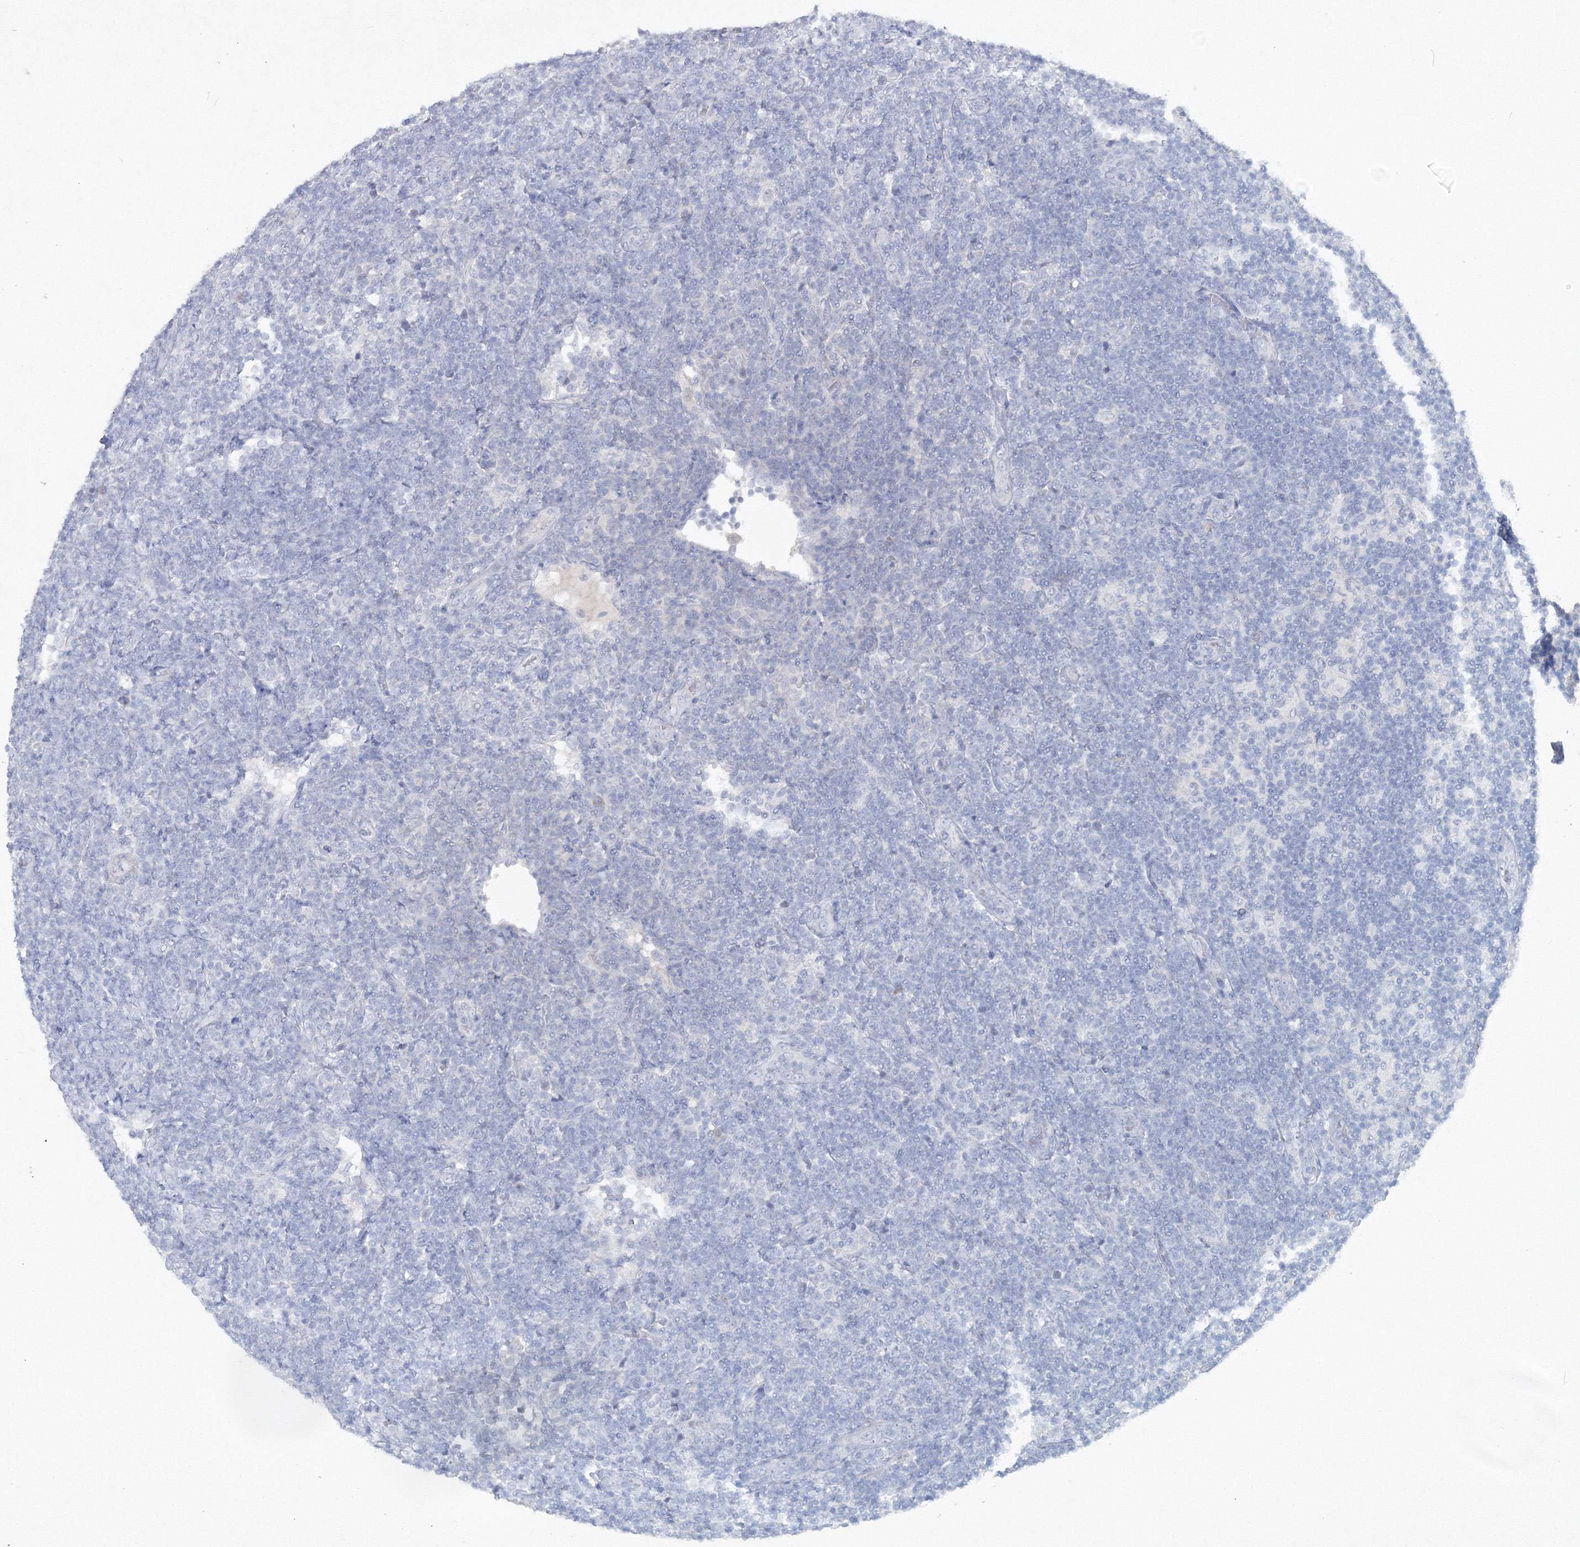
{"staining": {"intensity": "negative", "quantity": "none", "location": "none"}, "tissue": "lymphoma", "cell_type": "Tumor cells", "image_type": "cancer", "snomed": [{"axis": "morphology", "description": "Malignant lymphoma, non-Hodgkin's type, Low grade"}, {"axis": "topography", "description": "Lymph node"}], "caption": "Lymphoma was stained to show a protein in brown. There is no significant expression in tumor cells.", "gene": "GCKR", "patient": {"sex": "male", "age": 66}}